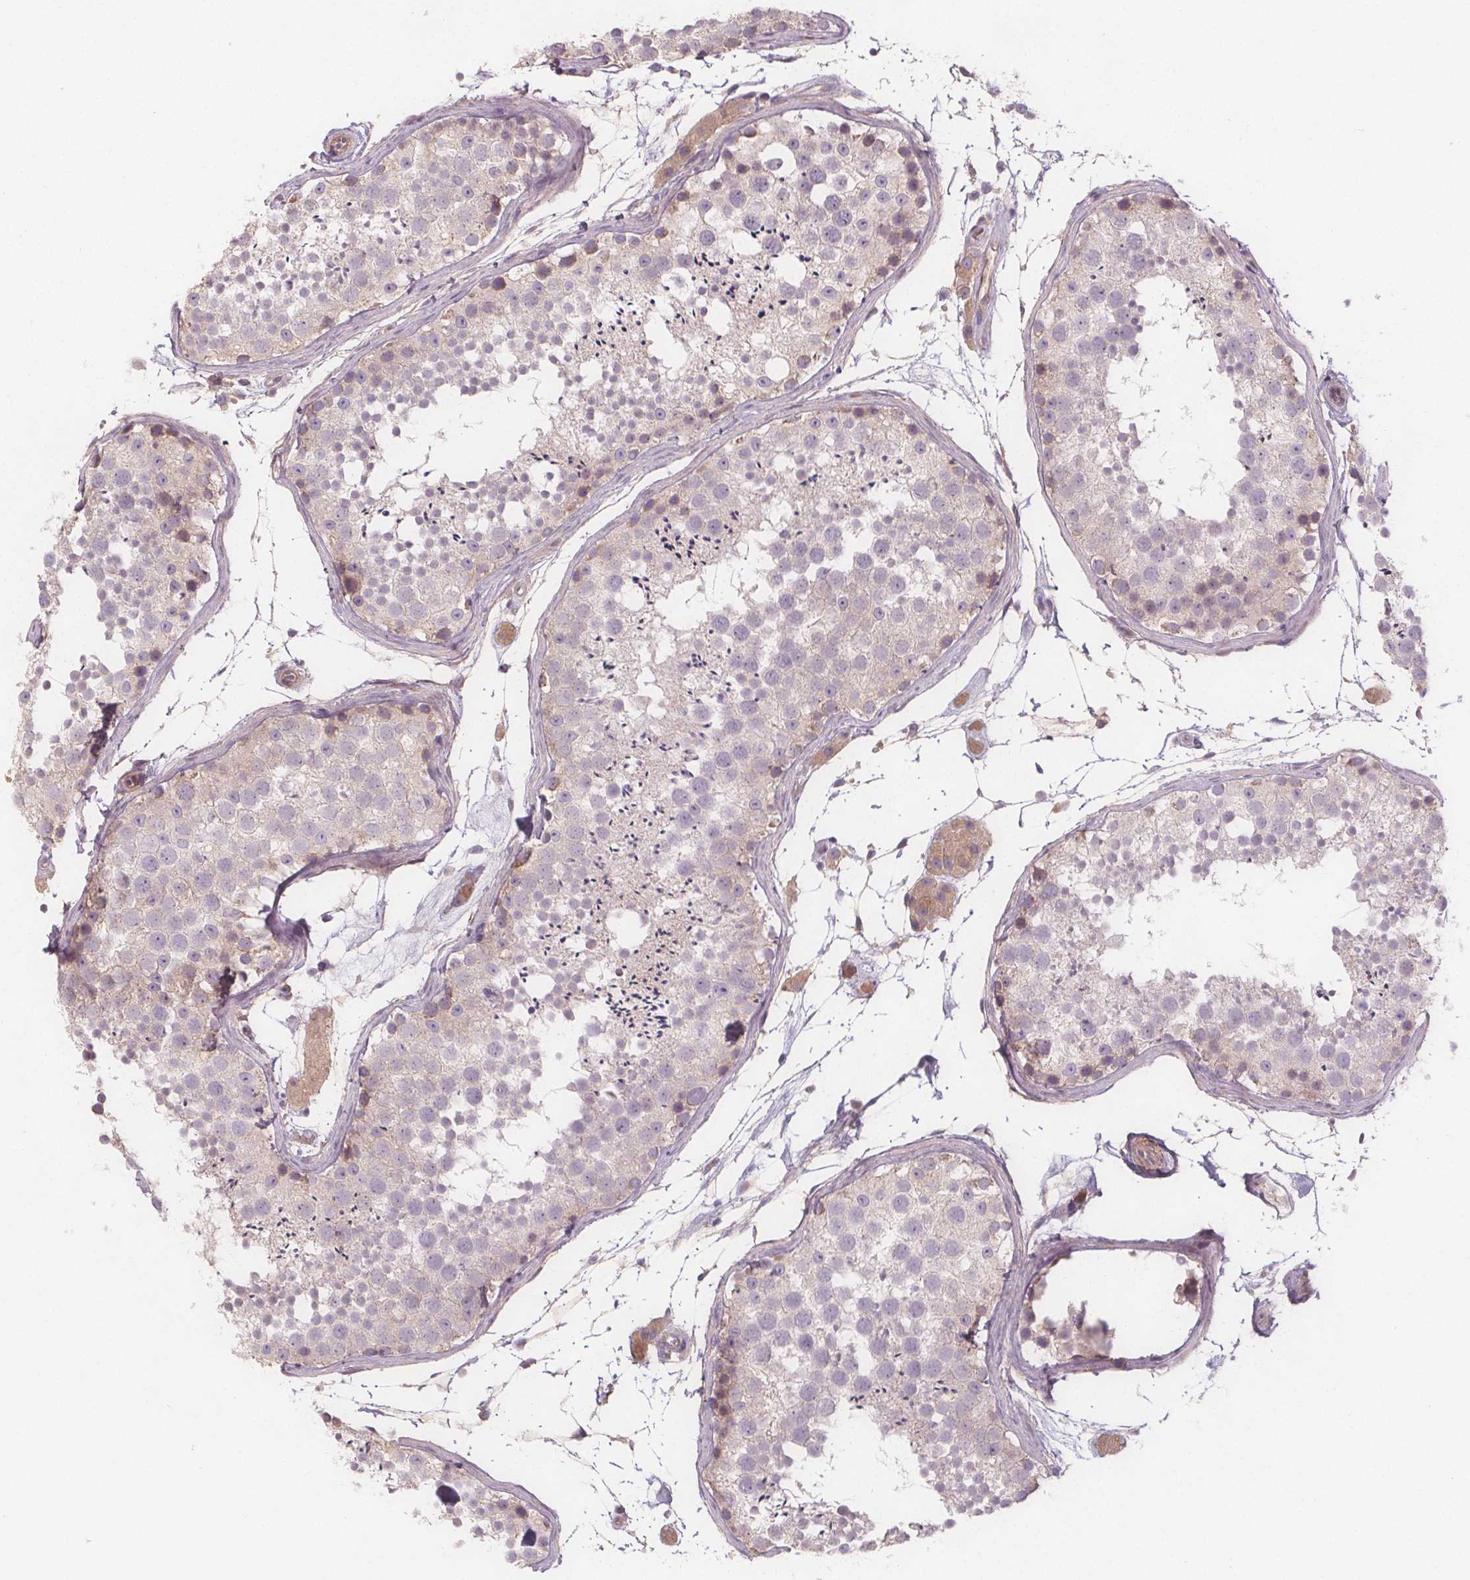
{"staining": {"intensity": "negative", "quantity": "none", "location": "none"}, "tissue": "testis", "cell_type": "Cells in seminiferous ducts", "image_type": "normal", "snomed": [{"axis": "morphology", "description": "Normal tissue, NOS"}, {"axis": "topography", "description": "Testis"}], "caption": "Protein analysis of unremarkable testis exhibits no significant staining in cells in seminiferous ducts. (DAB (3,3'-diaminobenzidine) IHC, high magnification).", "gene": "VNN1", "patient": {"sex": "male", "age": 41}}